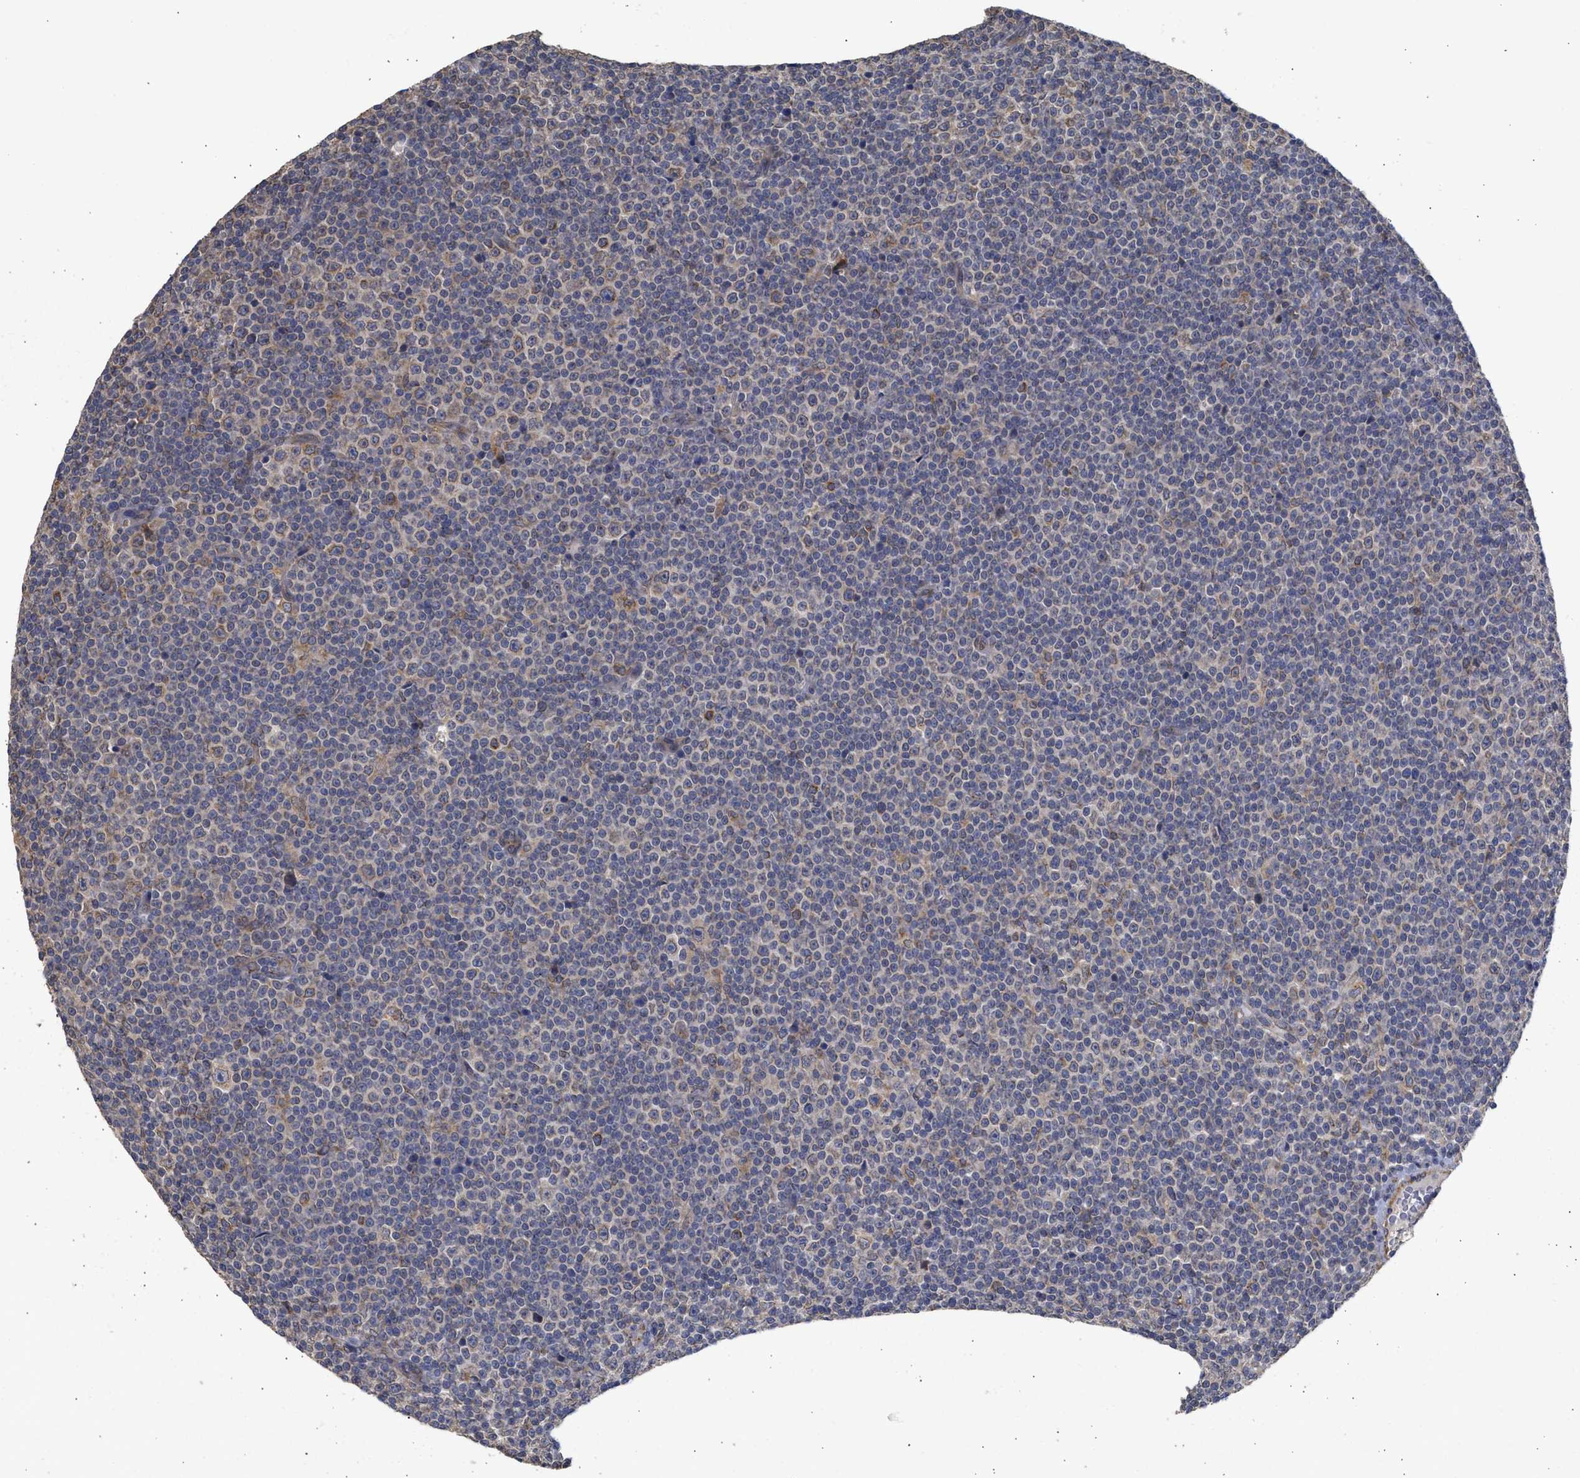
{"staining": {"intensity": "moderate", "quantity": "<25%", "location": "cytoplasmic/membranous"}, "tissue": "lymphoma", "cell_type": "Tumor cells", "image_type": "cancer", "snomed": [{"axis": "morphology", "description": "Malignant lymphoma, non-Hodgkin's type, Low grade"}, {"axis": "topography", "description": "Lymph node"}], "caption": "Tumor cells exhibit moderate cytoplasmic/membranous positivity in about <25% of cells in lymphoma.", "gene": "DNAJC1", "patient": {"sex": "female", "age": 67}}